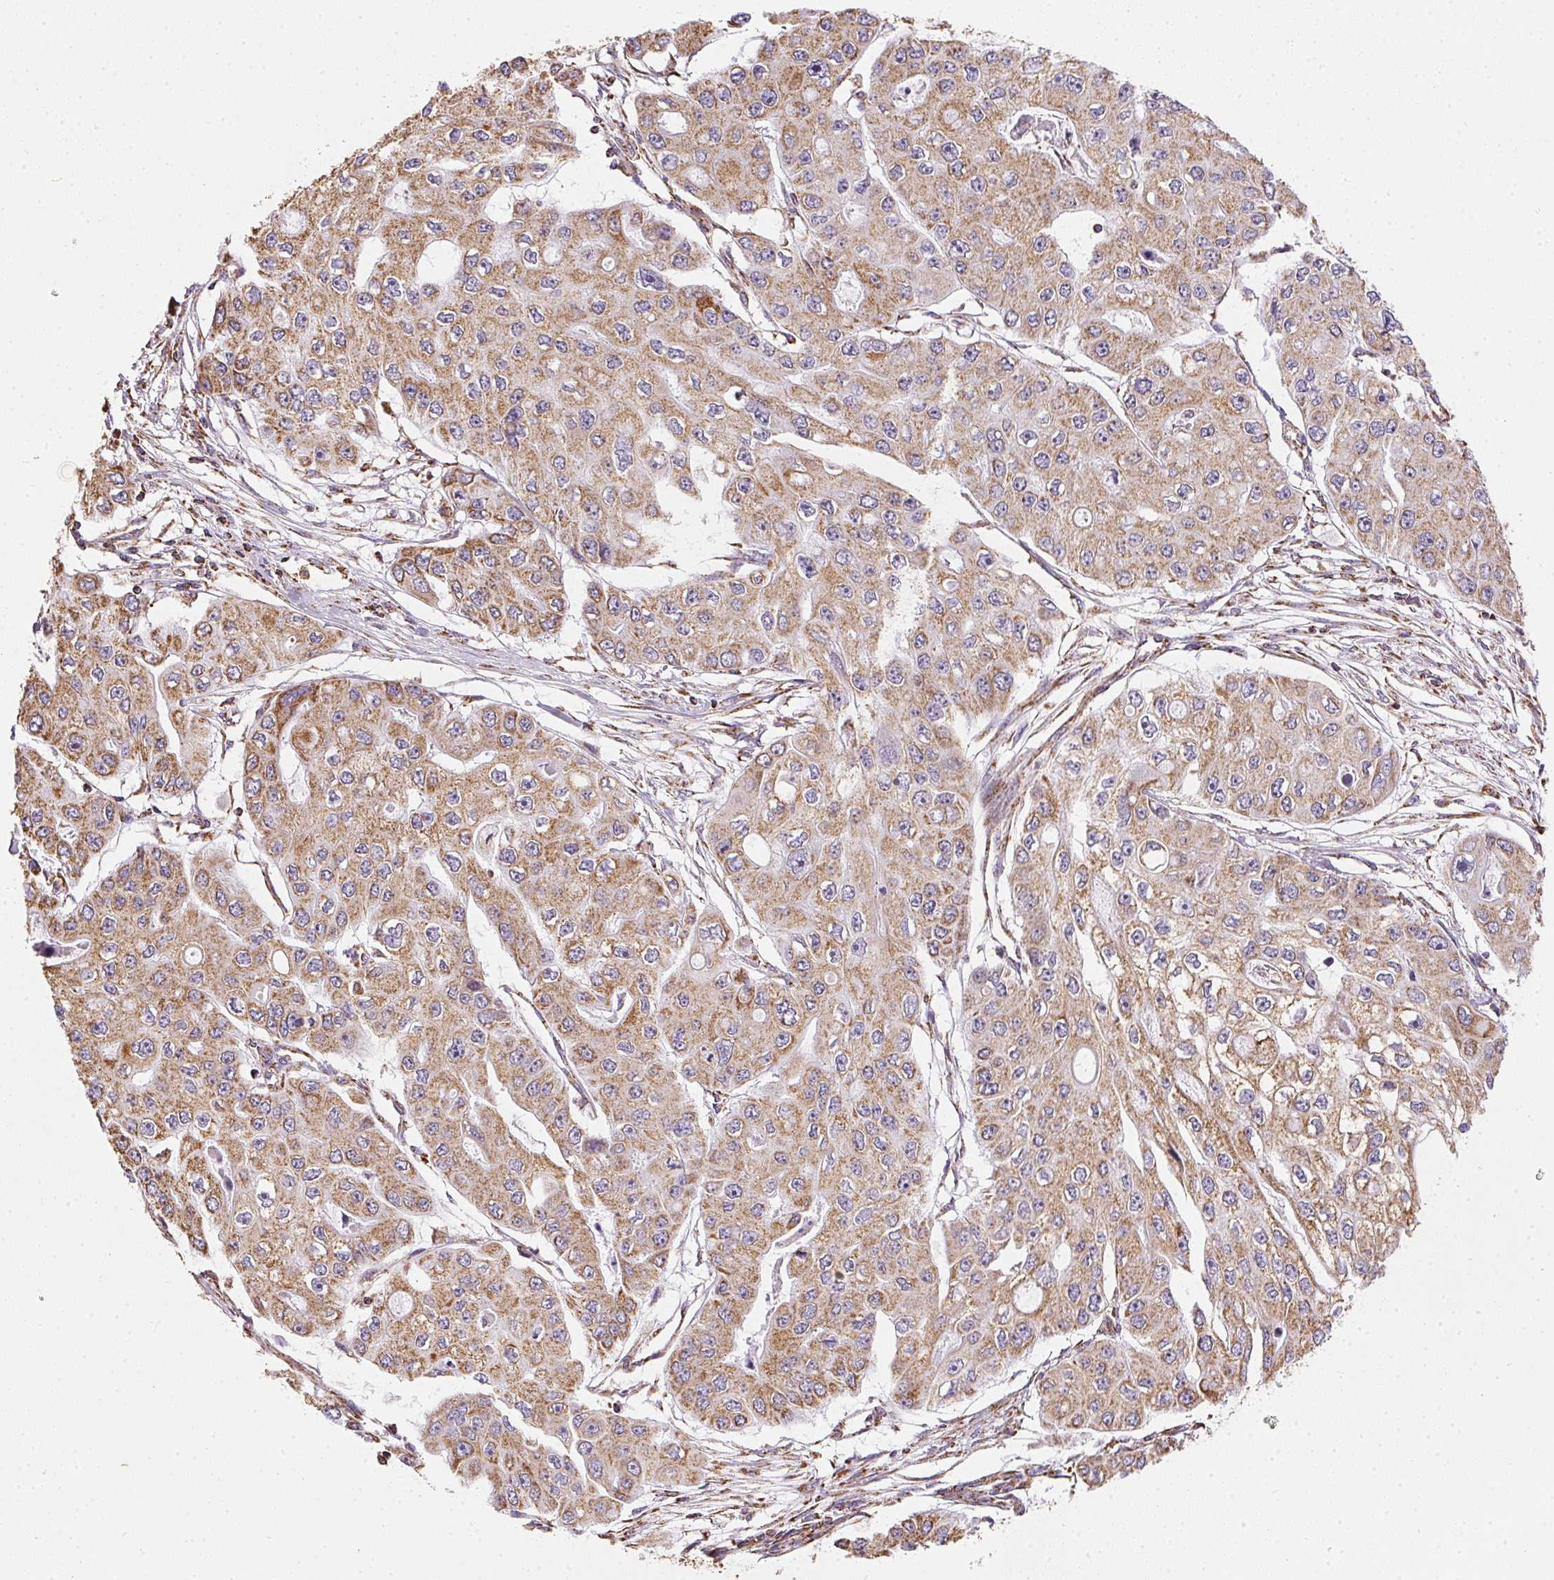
{"staining": {"intensity": "moderate", "quantity": ">75%", "location": "cytoplasmic/membranous"}, "tissue": "ovarian cancer", "cell_type": "Tumor cells", "image_type": "cancer", "snomed": [{"axis": "morphology", "description": "Cystadenocarcinoma, serous, NOS"}, {"axis": "topography", "description": "Ovary"}], "caption": "An immunohistochemistry photomicrograph of tumor tissue is shown. Protein staining in brown highlights moderate cytoplasmic/membranous positivity in ovarian cancer (serous cystadenocarcinoma) within tumor cells. The protein of interest is stained brown, and the nuclei are stained in blue (DAB (3,3'-diaminobenzidine) IHC with brightfield microscopy, high magnification).", "gene": "MAPK11", "patient": {"sex": "female", "age": 56}}